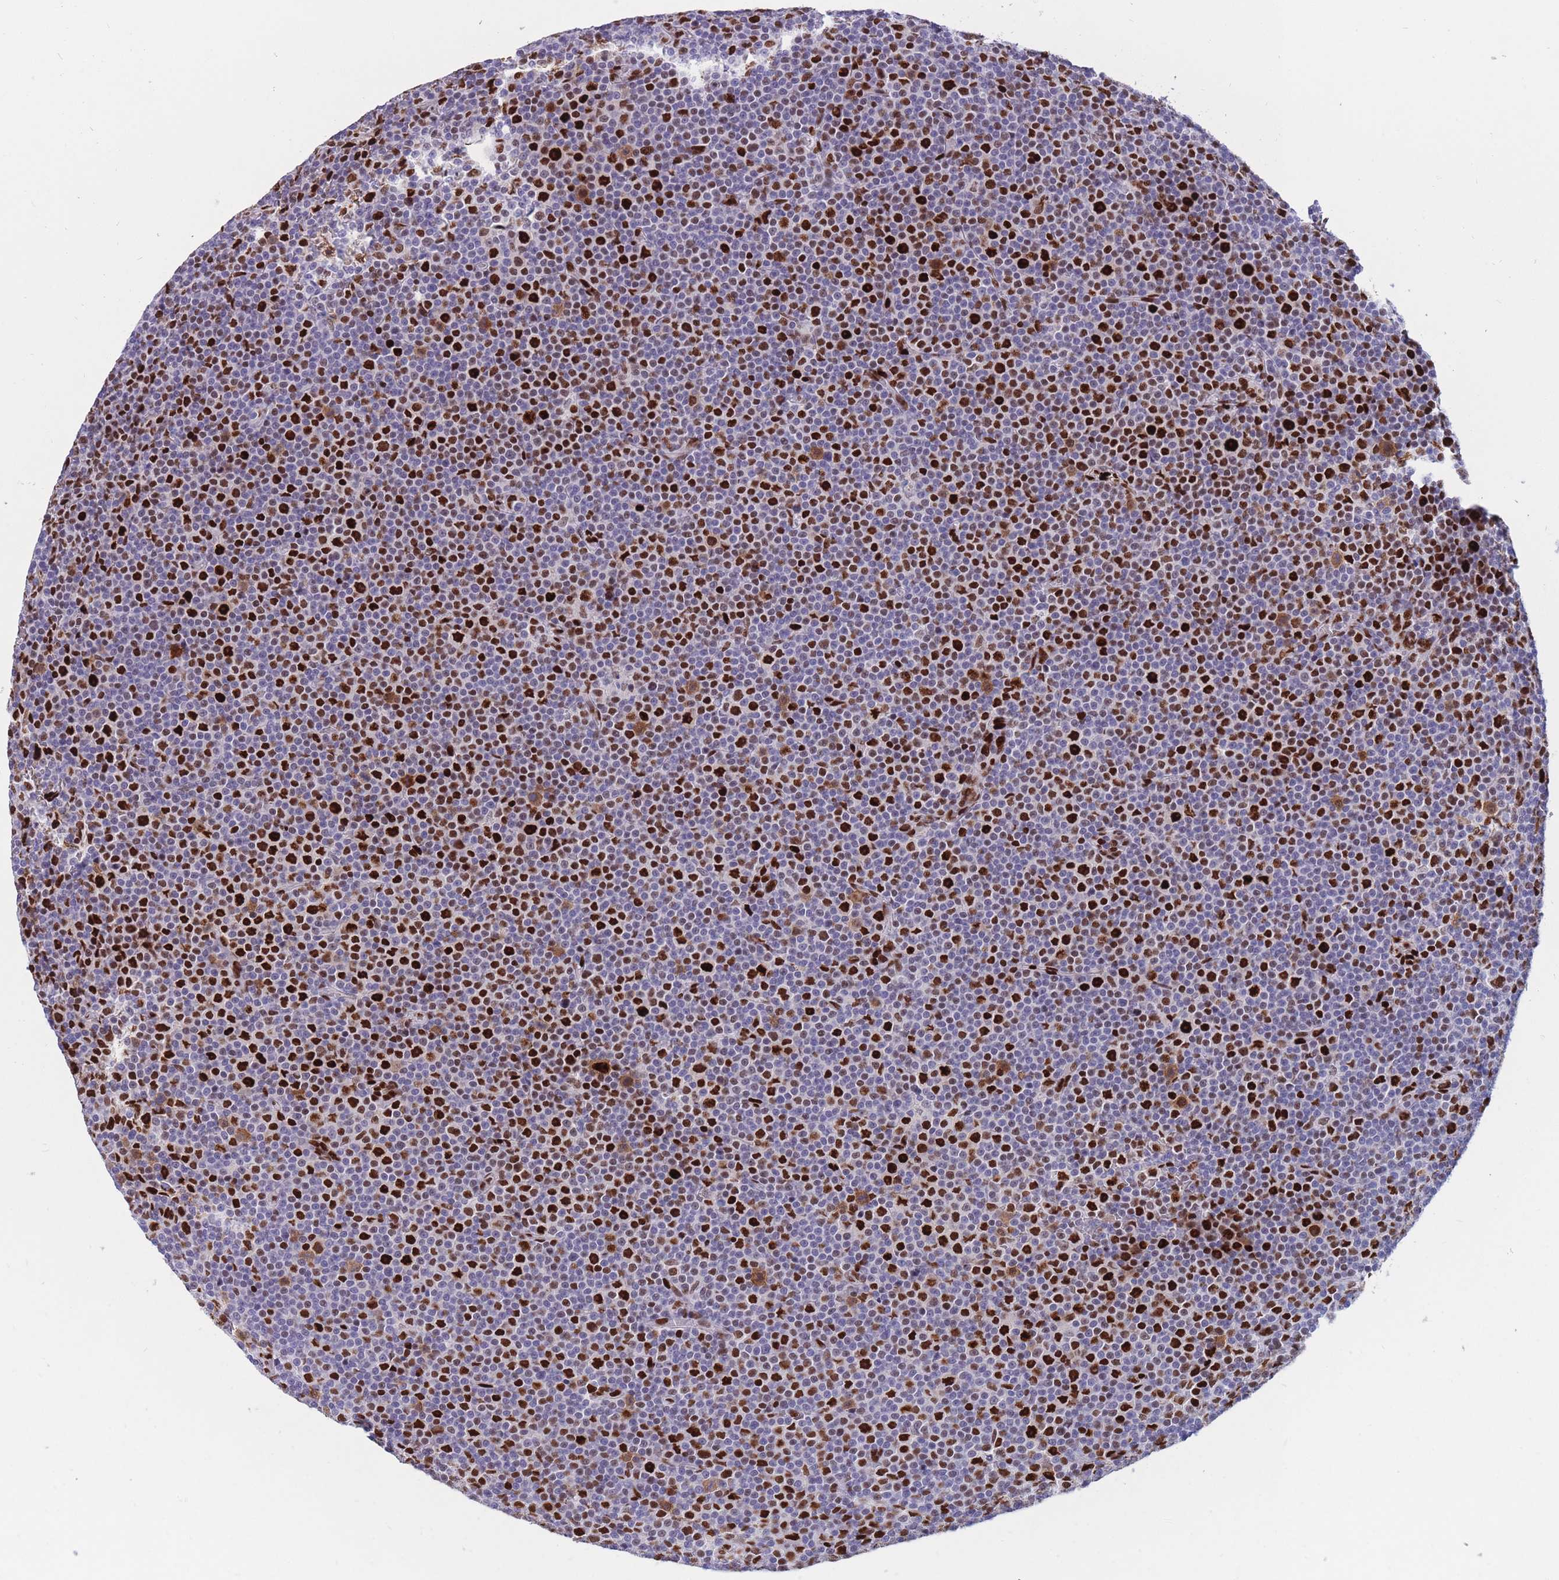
{"staining": {"intensity": "strong", "quantity": "25%-75%", "location": "nuclear"}, "tissue": "lymphoma", "cell_type": "Tumor cells", "image_type": "cancer", "snomed": [{"axis": "morphology", "description": "Malignant lymphoma, non-Hodgkin's type, Low grade"}, {"axis": "topography", "description": "Lymph node"}], "caption": "Low-grade malignant lymphoma, non-Hodgkin's type stained with a protein marker displays strong staining in tumor cells.", "gene": "NASP", "patient": {"sex": "female", "age": 67}}